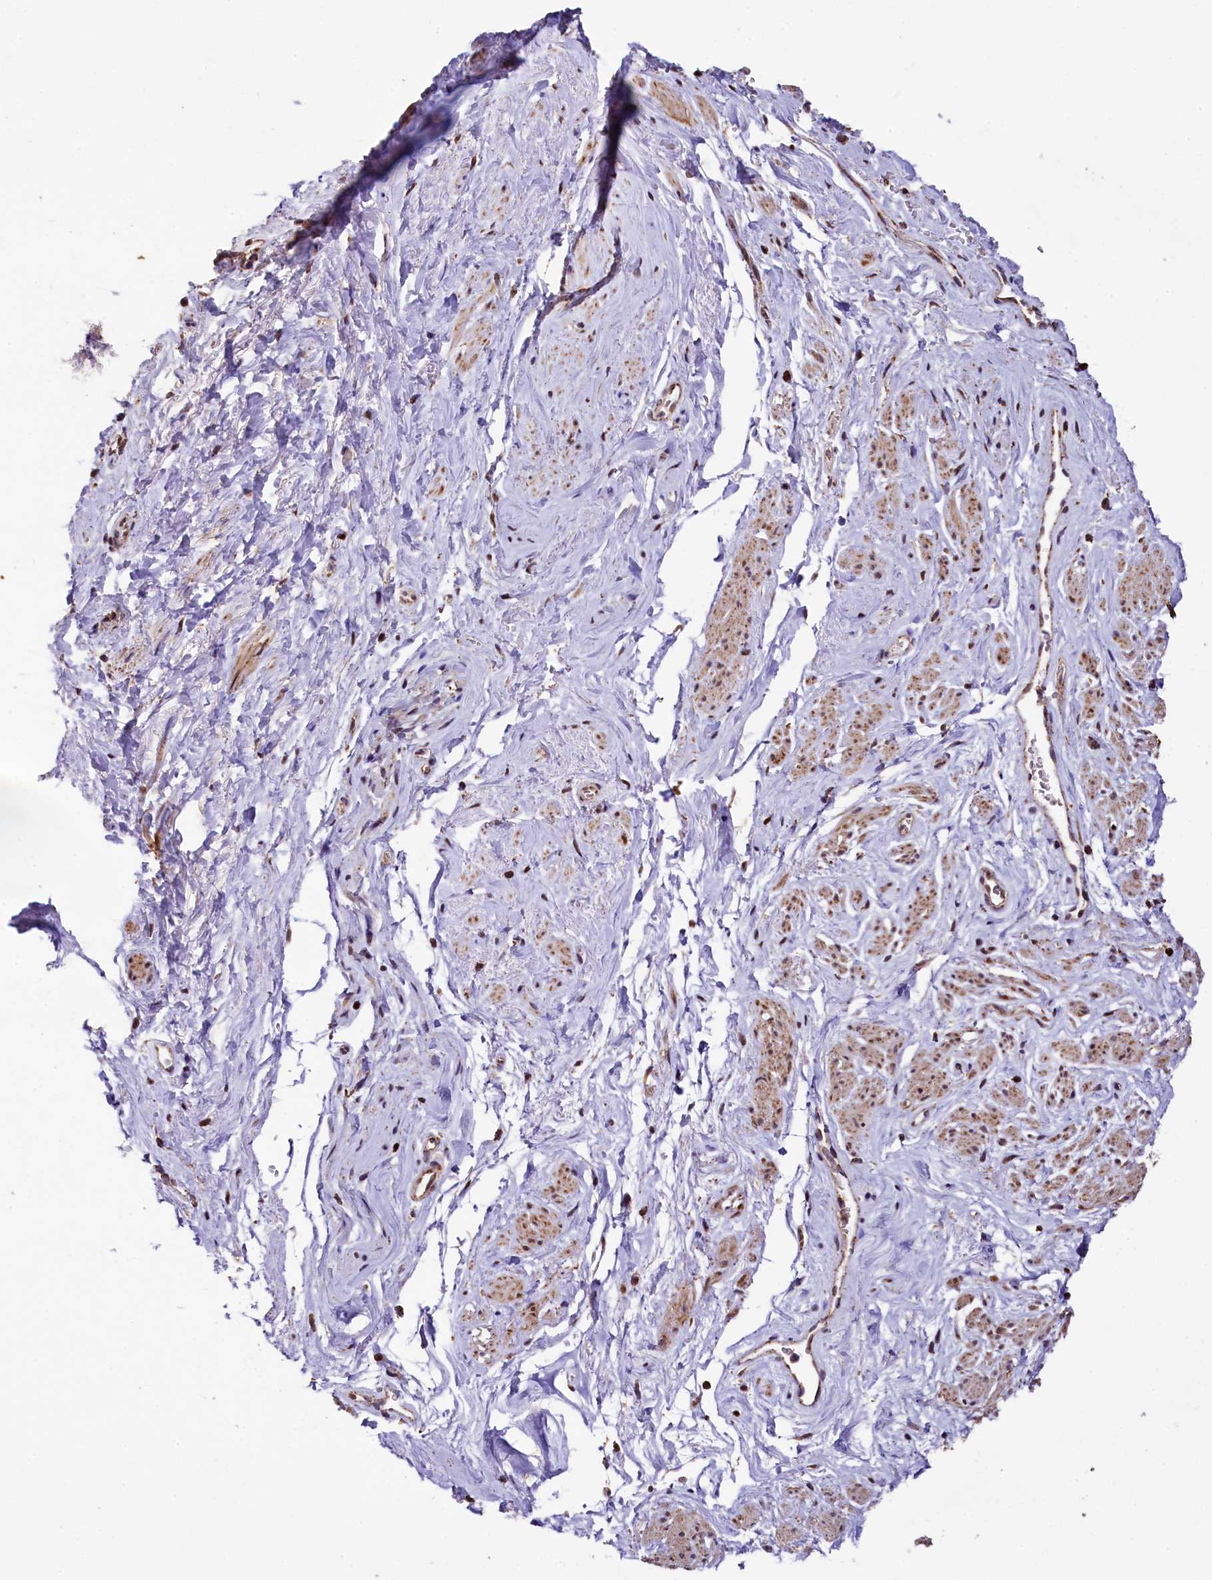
{"staining": {"intensity": "moderate", "quantity": "25%-75%", "location": "cytoplasmic/membranous"}, "tissue": "smooth muscle", "cell_type": "Smooth muscle cells", "image_type": "normal", "snomed": [{"axis": "morphology", "description": "Normal tissue, NOS"}, {"axis": "topography", "description": "Smooth muscle"}, {"axis": "topography", "description": "Peripheral nerve tissue"}], "caption": "Protein expression analysis of unremarkable smooth muscle demonstrates moderate cytoplasmic/membranous positivity in about 25%-75% of smooth muscle cells. (brown staining indicates protein expression, while blue staining denotes nuclei).", "gene": "KLC2", "patient": {"sex": "male", "age": 69}}